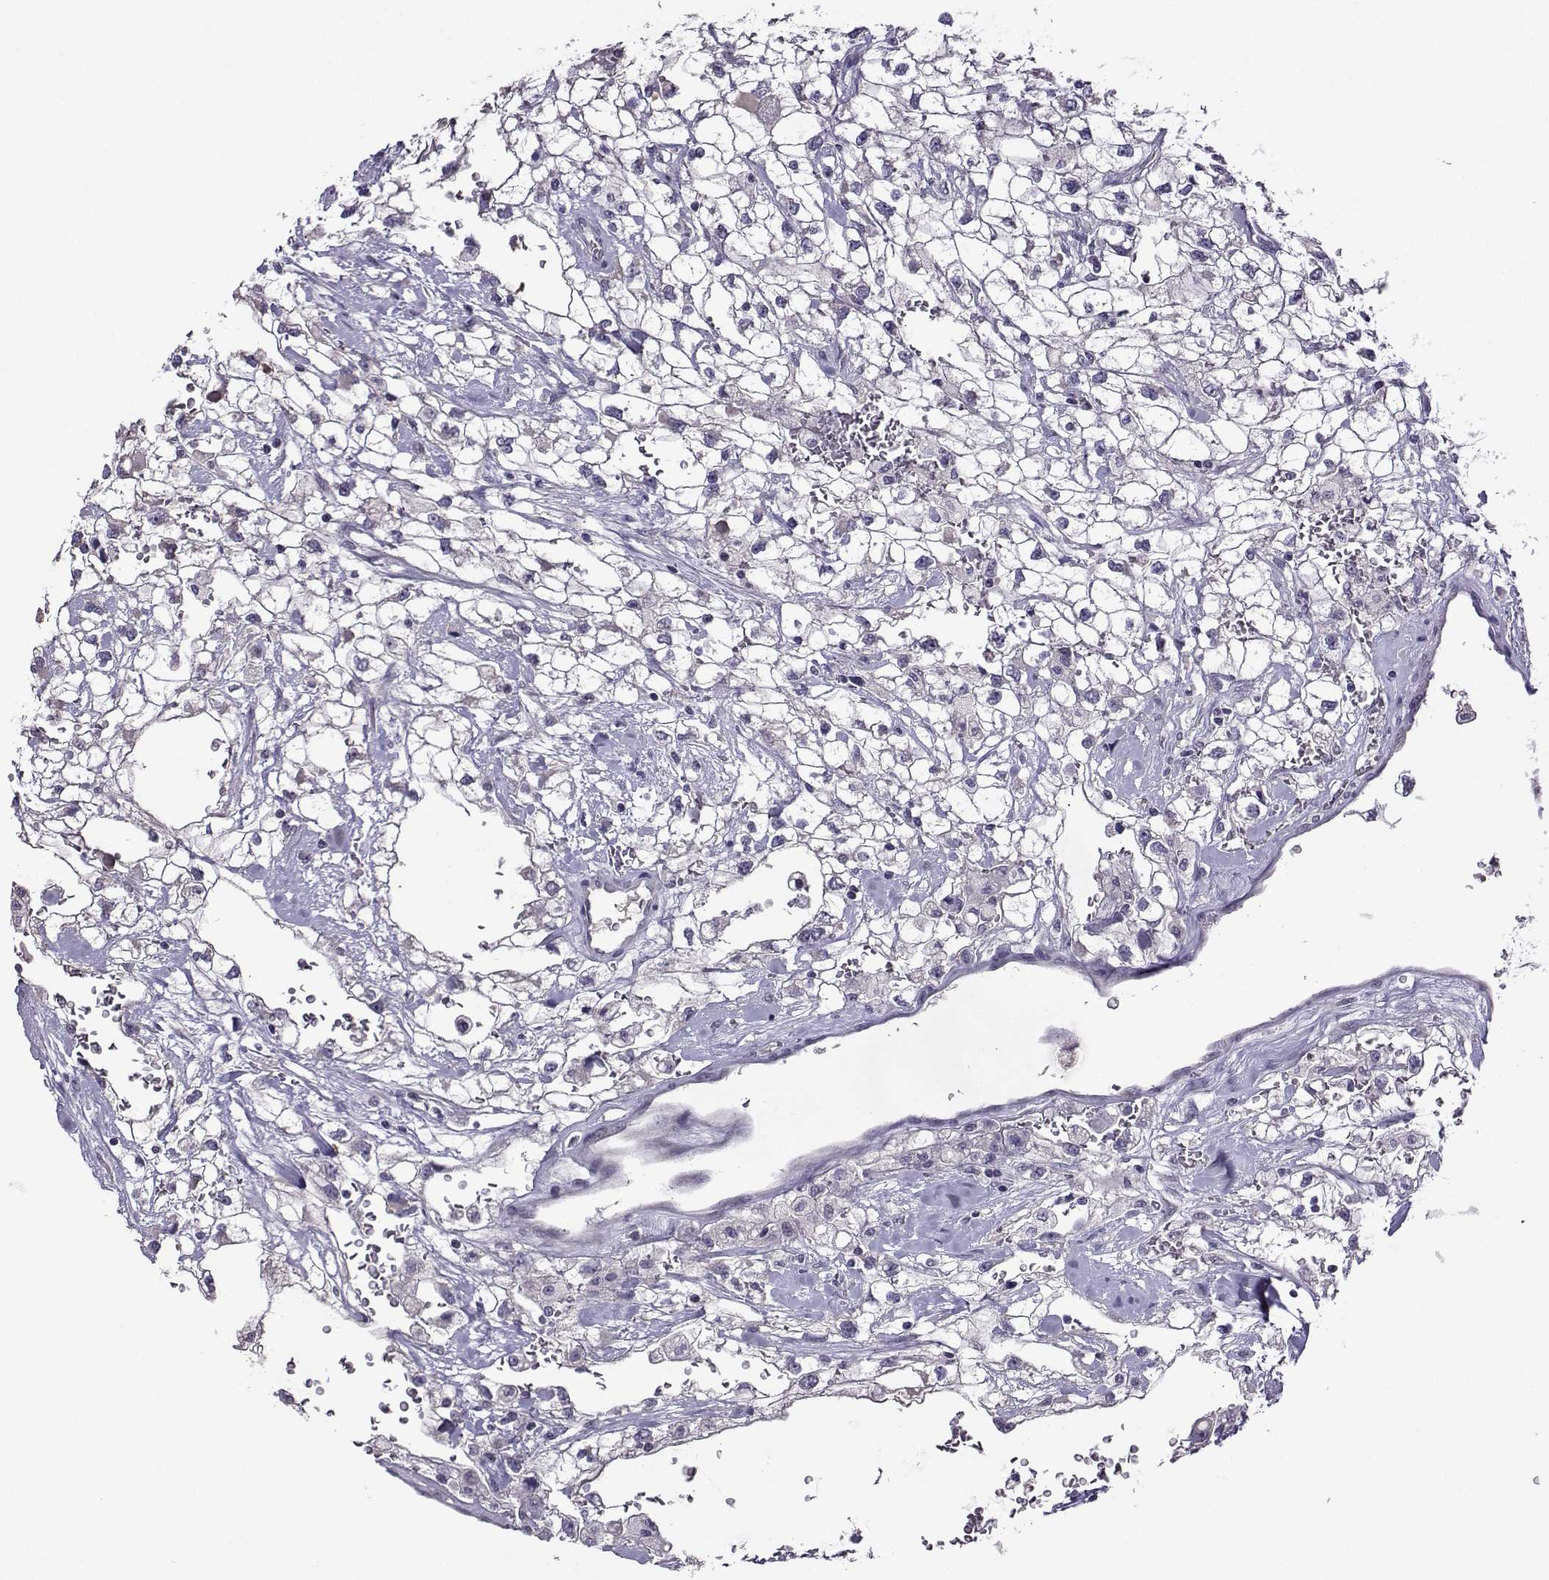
{"staining": {"intensity": "negative", "quantity": "none", "location": "none"}, "tissue": "renal cancer", "cell_type": "Tumor cells", "image_type": "cancer", "snomed": [{"axis": "morphology", "description": "Adenocarcinoma, NOS"}, {"axis": "topography", "description": "Kidney"}], "caption": "A histopathology image of human renal adenocarcinoma is negative for staining in tumor cells.", "gene": "DDX20", "patient": {"sex": "male", "age": 59}}